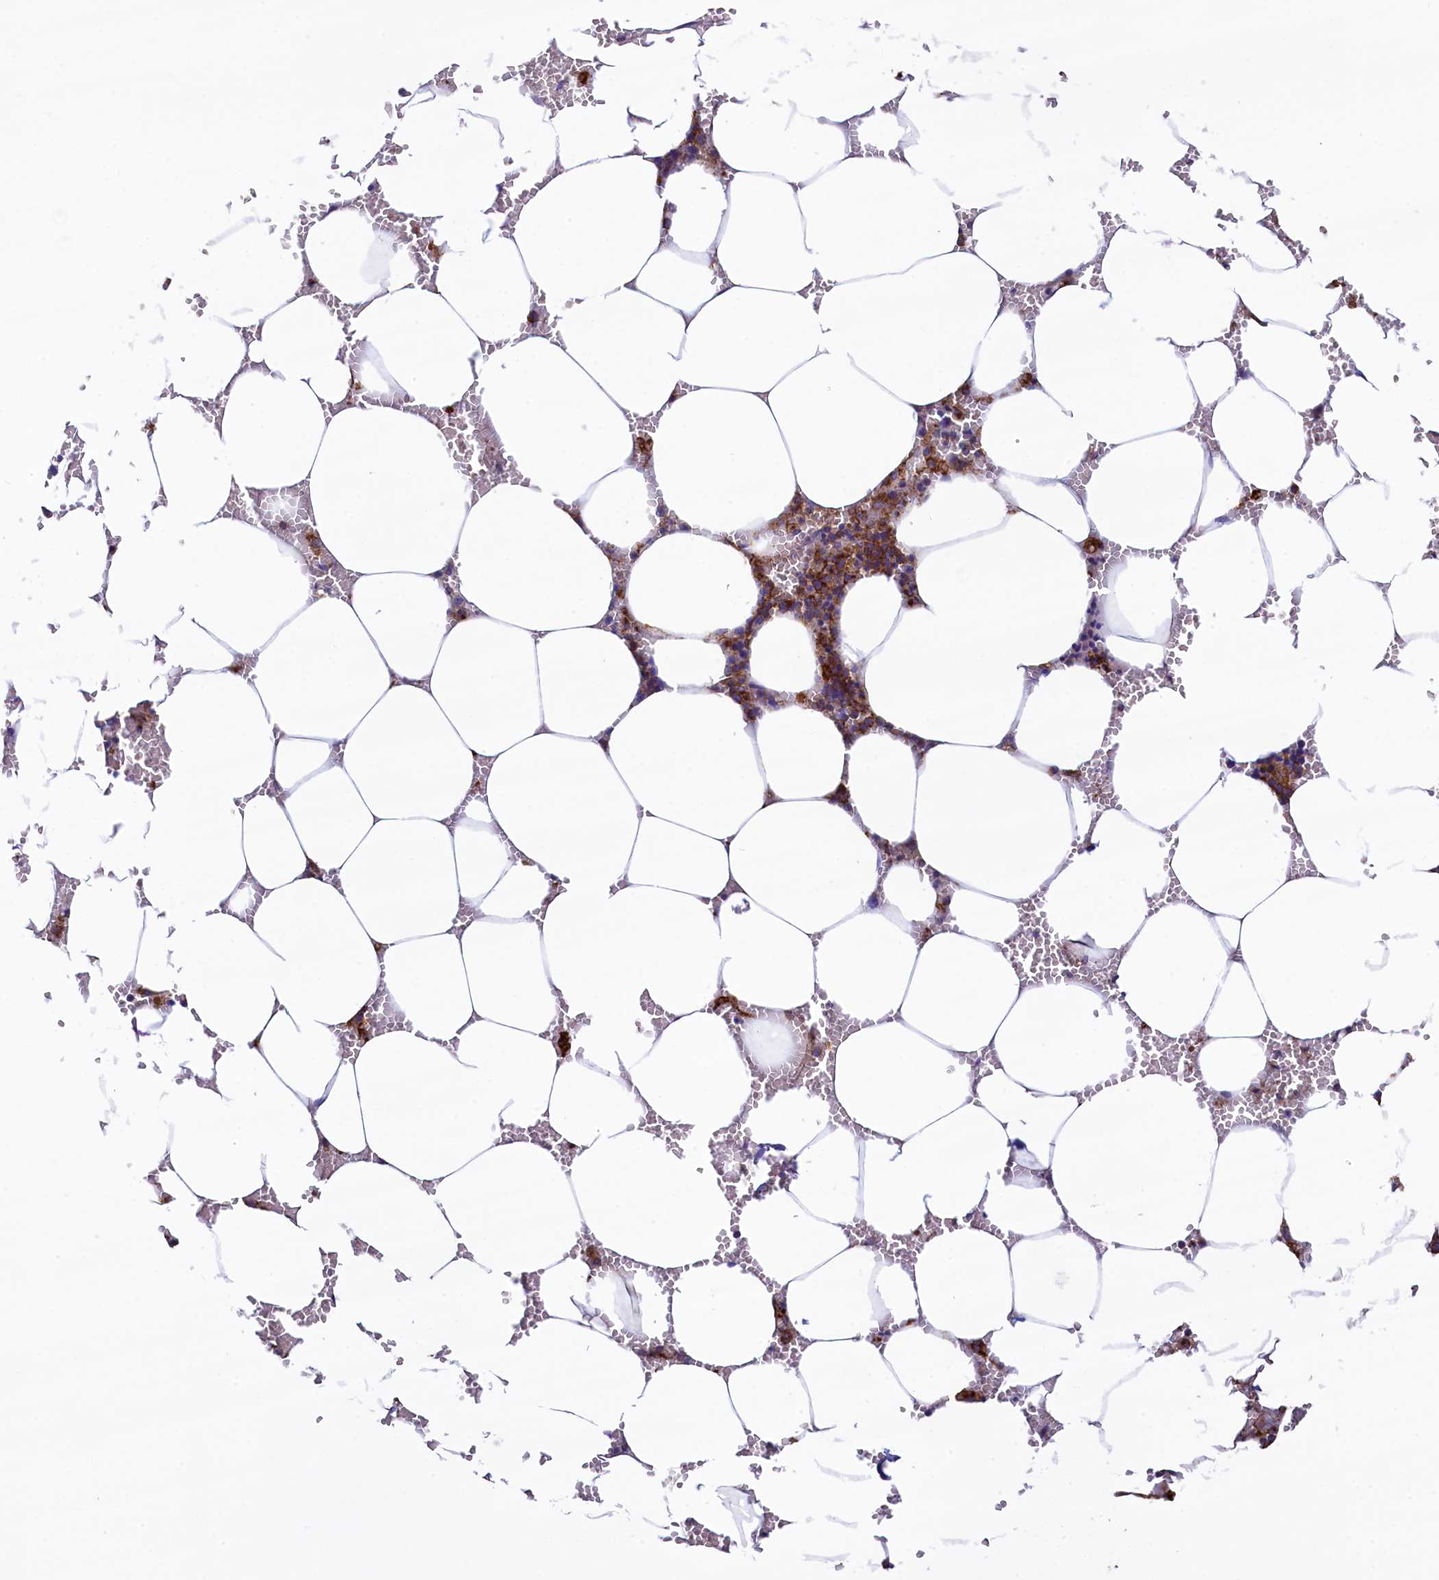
{"staining": {"intensity": "strong", "quantity": "25%-75%", "location": "cytoplasmic/membranous"}, "tissue": "bone marrow", "cell_type": "Hematopoietic cells", "image_type": "normal", "snomed": [{"axis": "morphology", "description": "Normal tissue, NOS"}, {"axis": "topography", "description": "Bone marrow"}], "caption": "About 25%-75% of hematopoietic cells in normal human bone marrow exhibit strong cytoplasmic/membranous protein positivity as visualized by brown immunohistochemical staining.", "gene": "GPR21", "patient": {"sex": "male", "age": 70}}